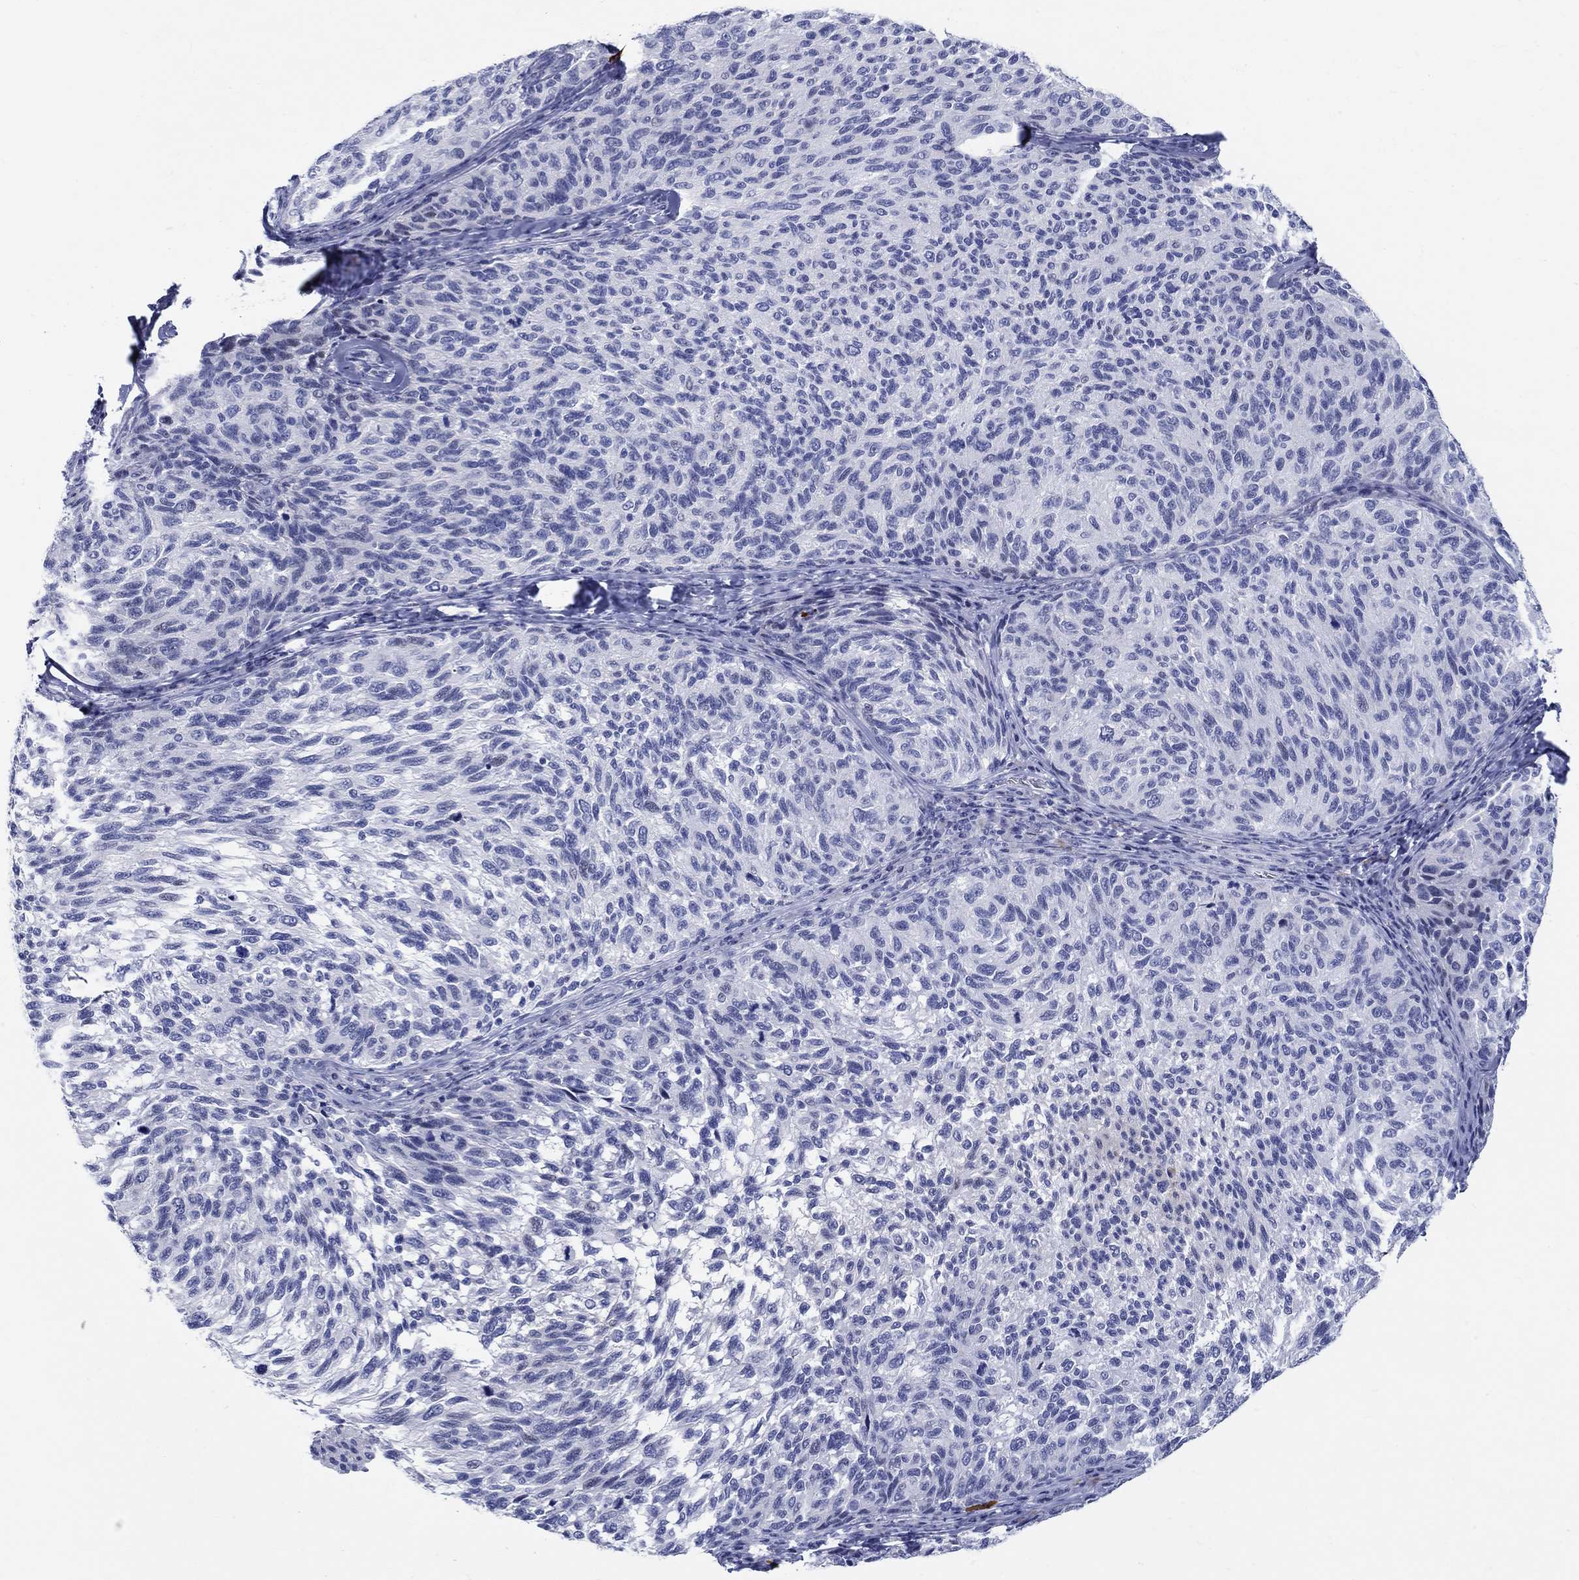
{"staining": {"intensity": "negative", "quantity": "none", "location": "none"}, "tissue": "melanoma", "cell_type": "Tumor cells", "image_type": "cancer", "snomed": [{"axis": "morphology", "description": "Malignant melanoma, NOS"}, {"axis": "topography", "description": "Skin"}], "caption": "Tumor cells are negative for brown protein staining in melanoma.", "gene": "CRYGS", "patient": {"sex": "female", "age": 73}}